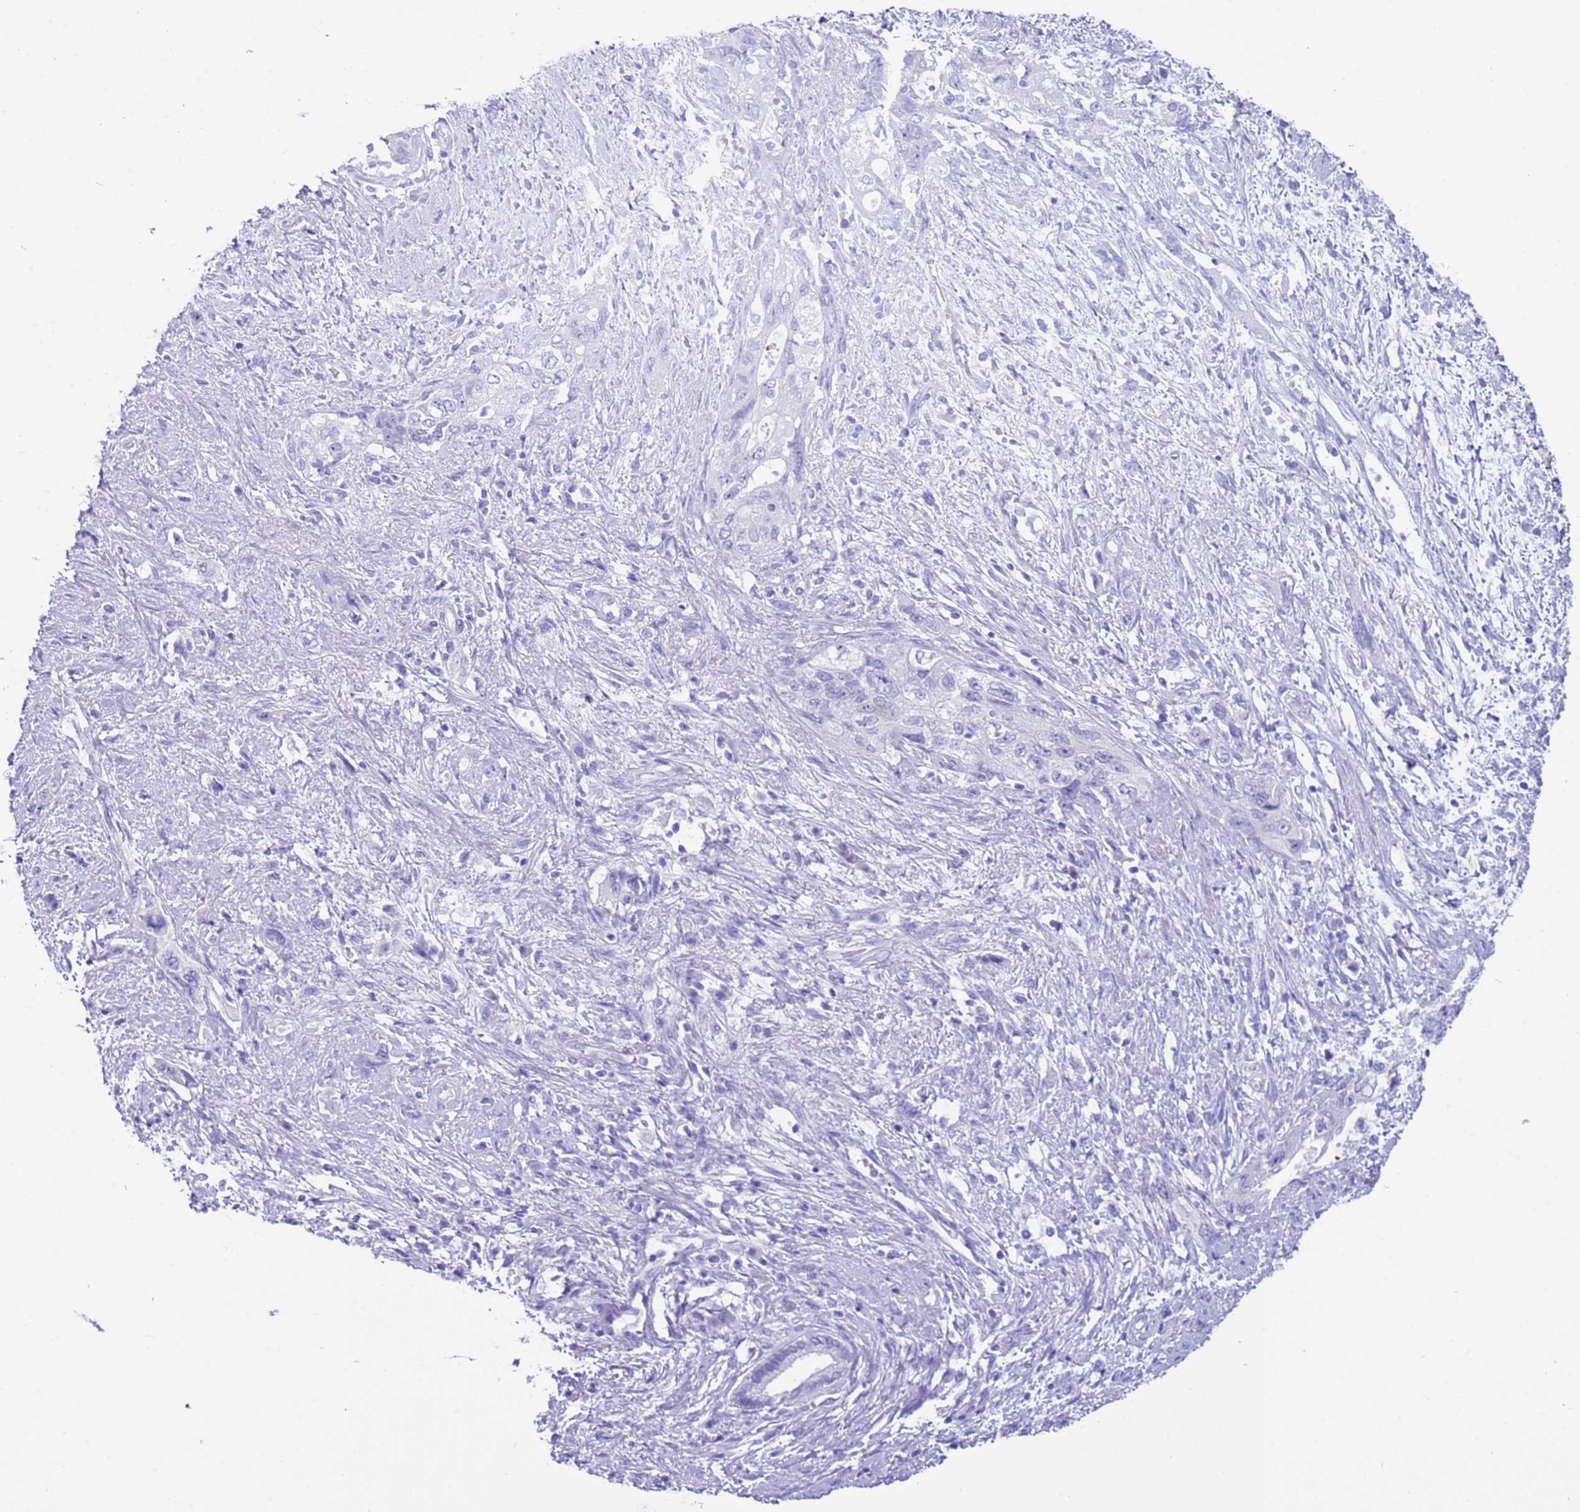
{"staining": {"intensity": "negative", "quantity": "none", "location": "none"}, "tissue": "pancreatic cancer", "cell_type": "Tumor cells", "image_type": "cancer", "snomed": [{"axis": "morphology", "description": "Adenocarcinoma, NOS"}, {"axis": "topography", "description": "Pancreas"}], "caption": "Tumor cells are negative for brown protein staining in pancreatic cancer (adenocarcinoma).", "gene": "CPB1", "patient": {"sex": "female", "age": 73}}